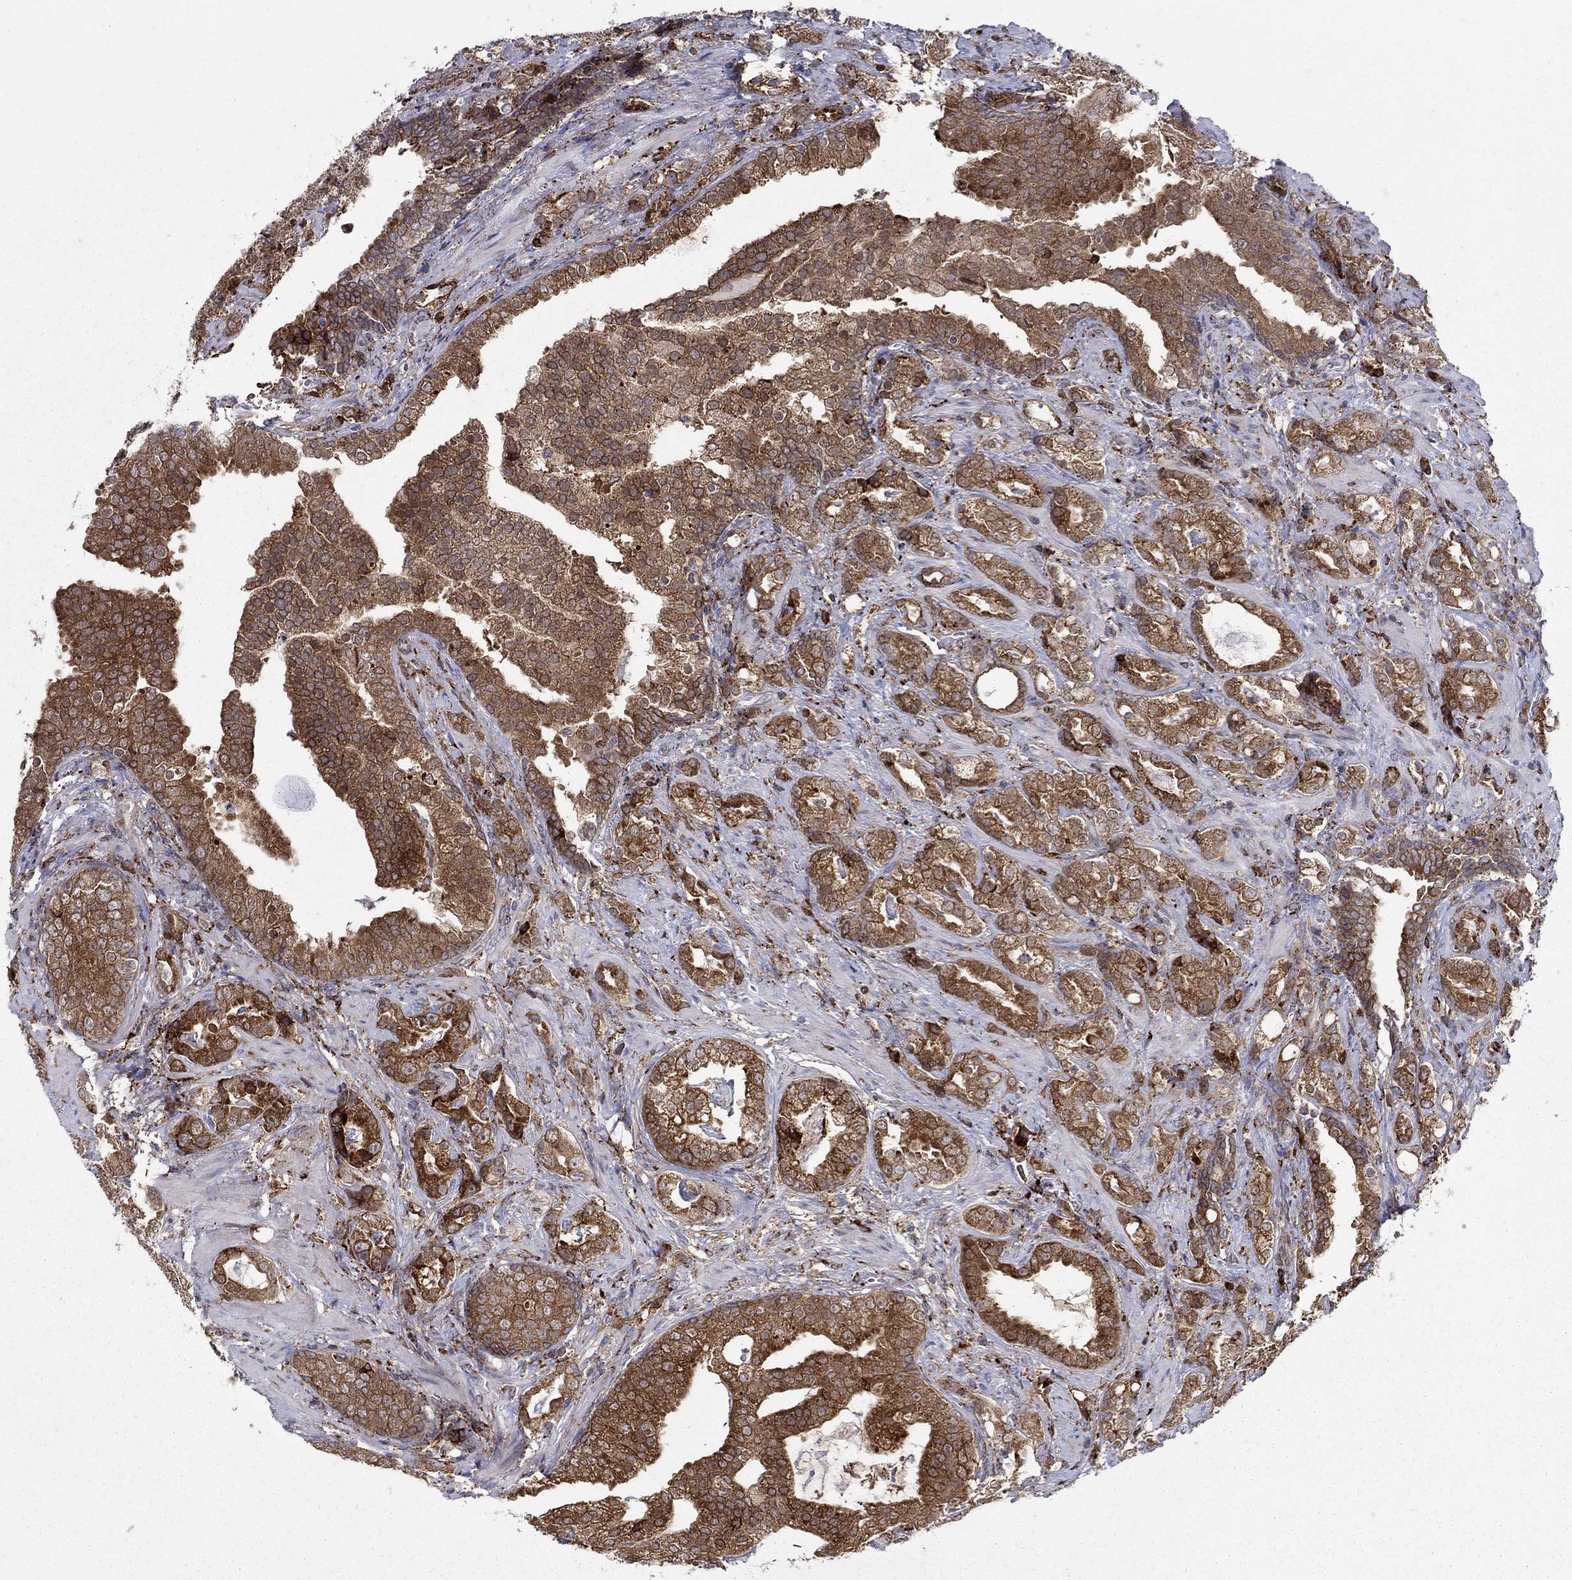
{"staining": {"intensity": "moderate", "quantity": ">75%", "location": "cytoplasmic/membranous,nuclear"}, "tissue": "prostate cancer", "cell_type": "Tumor cells", "image_type": "cancer", "snomed": [{"axis": "morphology", "description": "Adenocarcinoma, NOS"}, {"axis": "topography", "description": "Prostate"}], "caption": "Prostate cancer stained for a protein exhibits moderate cytoplasmic/membranous and nuclear positivity in tumor cells.", "gene": "CAB39L", "patient": {"sex": "male", "age": 57}}